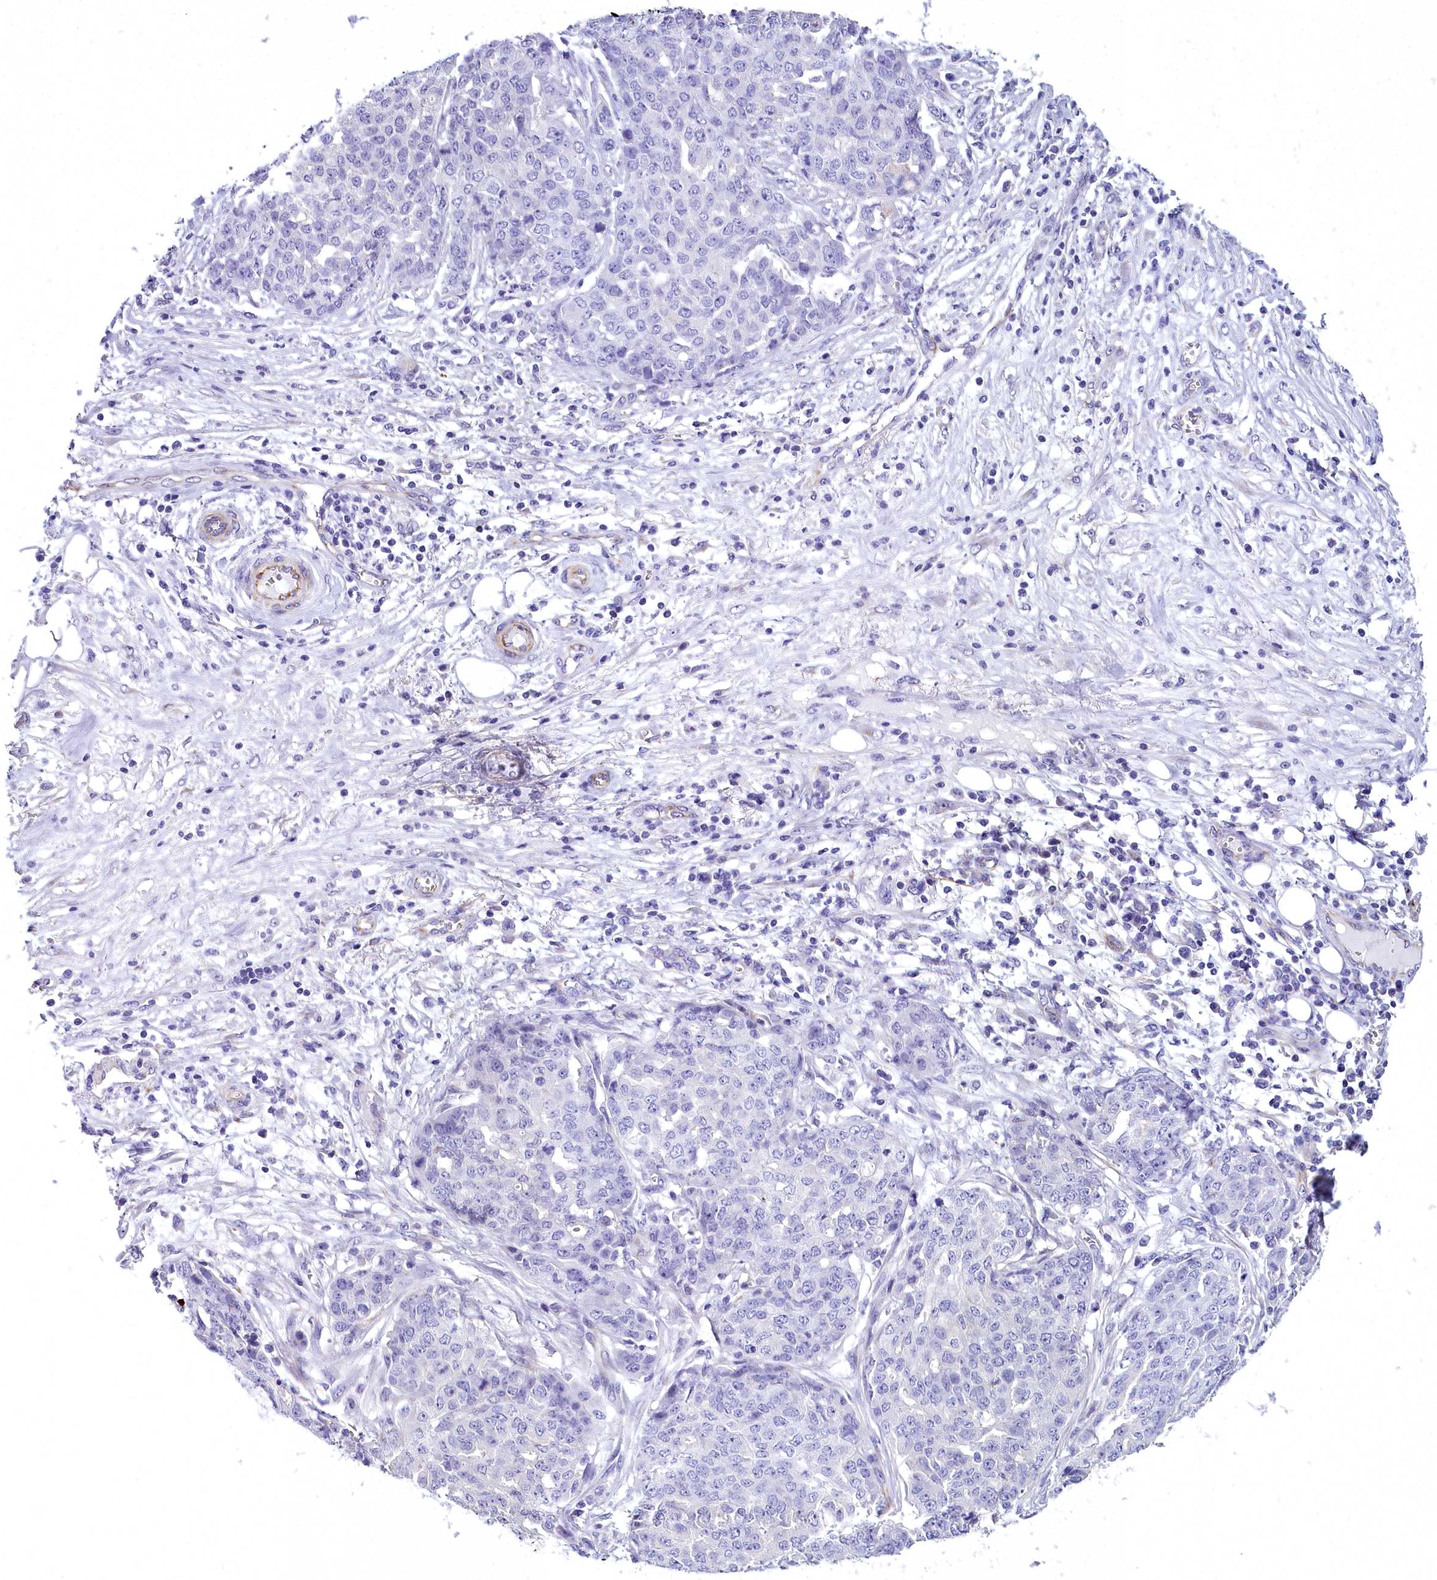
{"staining": {"intensity": "negative", "quantity": "none", "location": "none"}, "tissue": "ovarian cancer", "cell_type": "Tumor cells", "image_type": "cancer", "snomed": [{"axis": "morphology", "description": "Cystadenocarcinoma, serous, NOS"}, {"axis": "topography", "description": "Soft tissue"}, {"axis": "topography", "description": "Ovary"}], "caption": "Immunohistochemistry (IHC) histopathology image of neoplastic tissue: ovarian serous cystadenocarcinoma stained with DAB (3,3'-diaminobenzidine) exhibits no significant protein staining in tumor cells.", "gene": "TIMM22", "patient": {"sex": "female", "age": 57}}